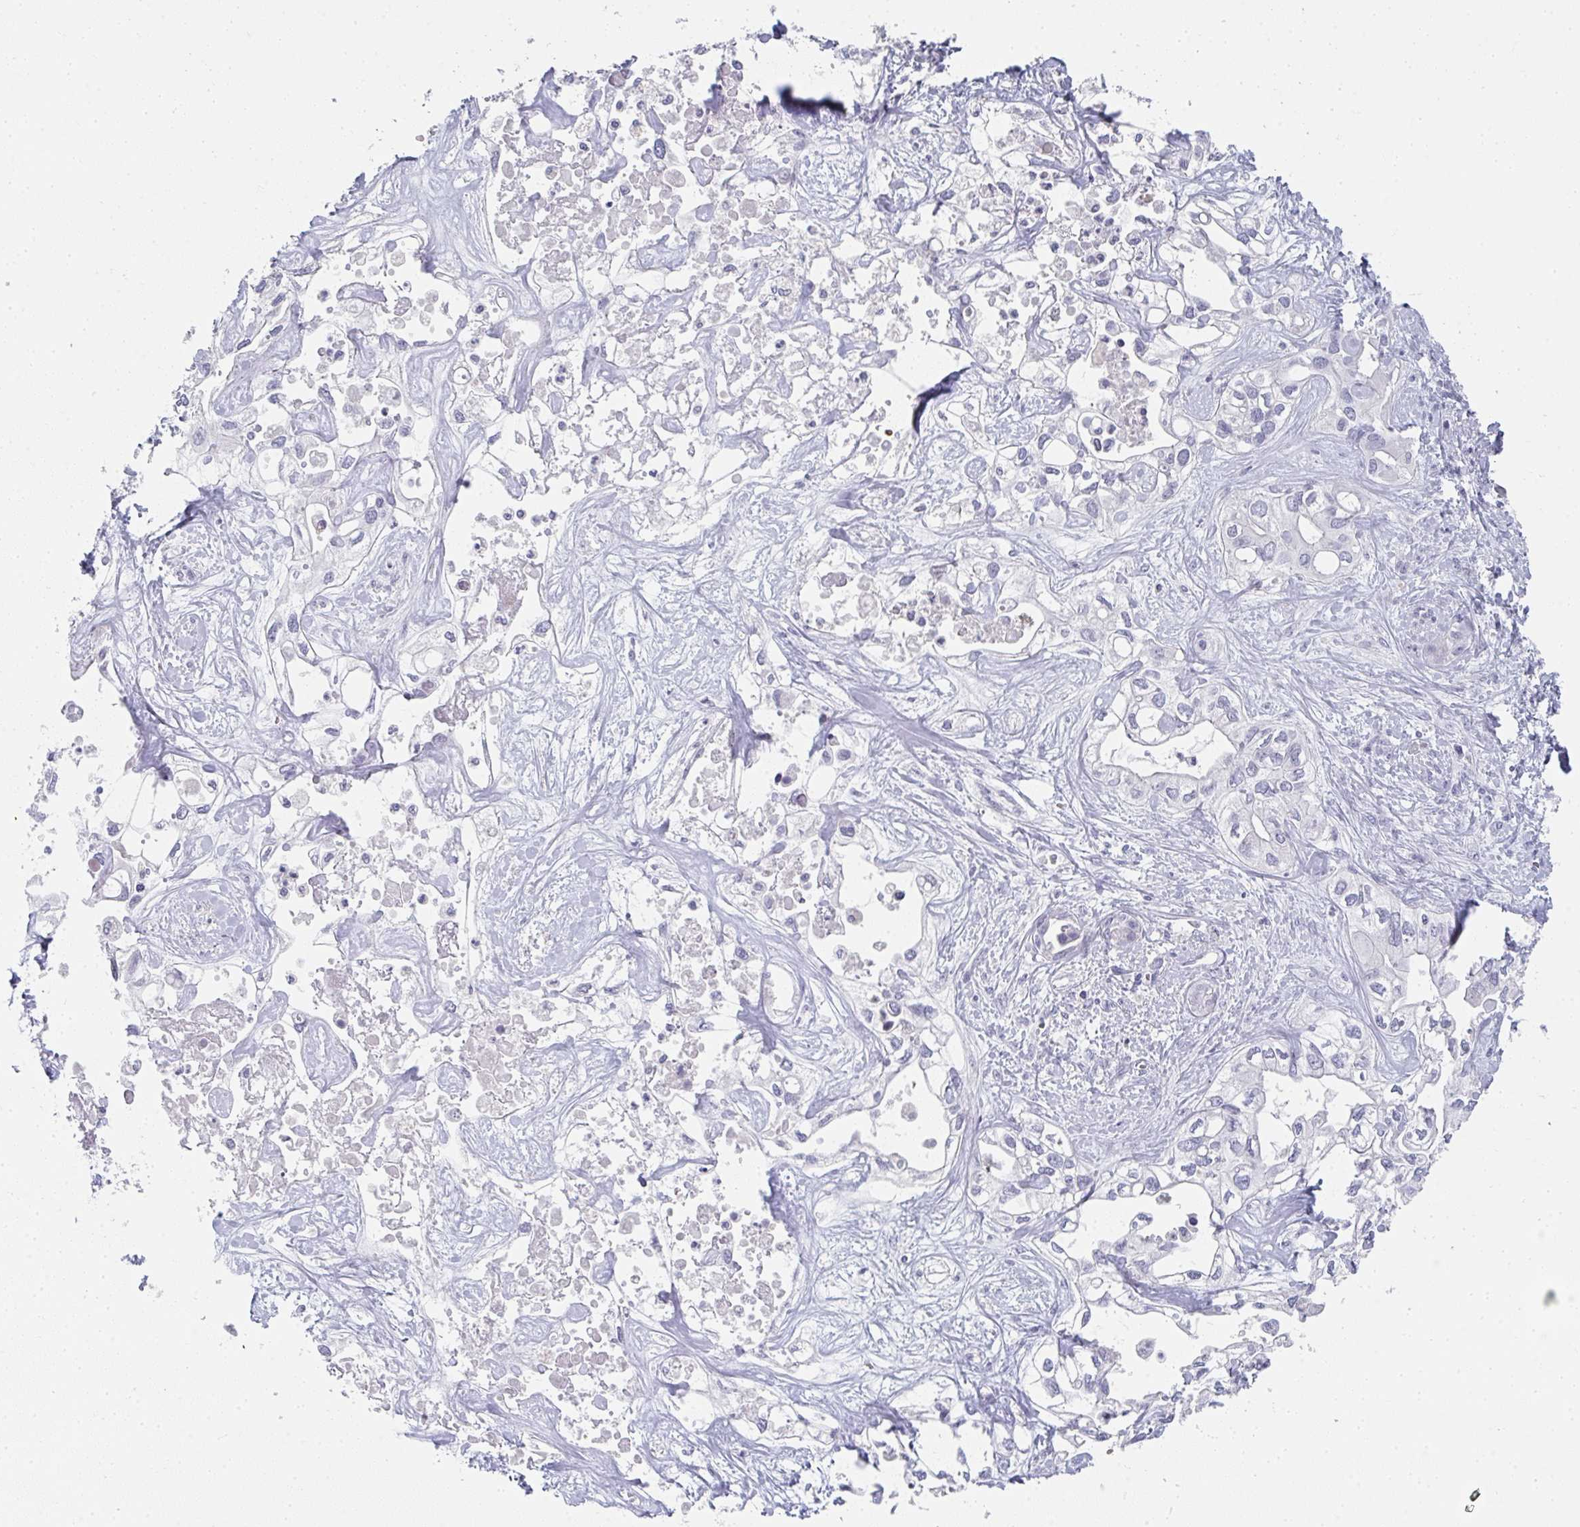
{"staining": {"intensity": "negative", "quantity": "none", "location": "none"}, "tissue": "liver cancer", "cell_type": "Tumor cells", "image_type": "cancer", "snomed": [{"axis": "morphology", "description": "Cholangiocarcinoma"}, {"axis": "topography", "description": "Liver"}], "caption": "A micrograph of liver cancer stained for a protein displays no brown staining in tumor cells. (Stains: DAB (3,3'-diaminobenzidine) immunohistochemistry (IHC) with hematoxylin counter stain, Microscopy: brightfield microscopy at high magnification).", "gene": "NEU2", "patient": {"sex": "female", "age": 64}}